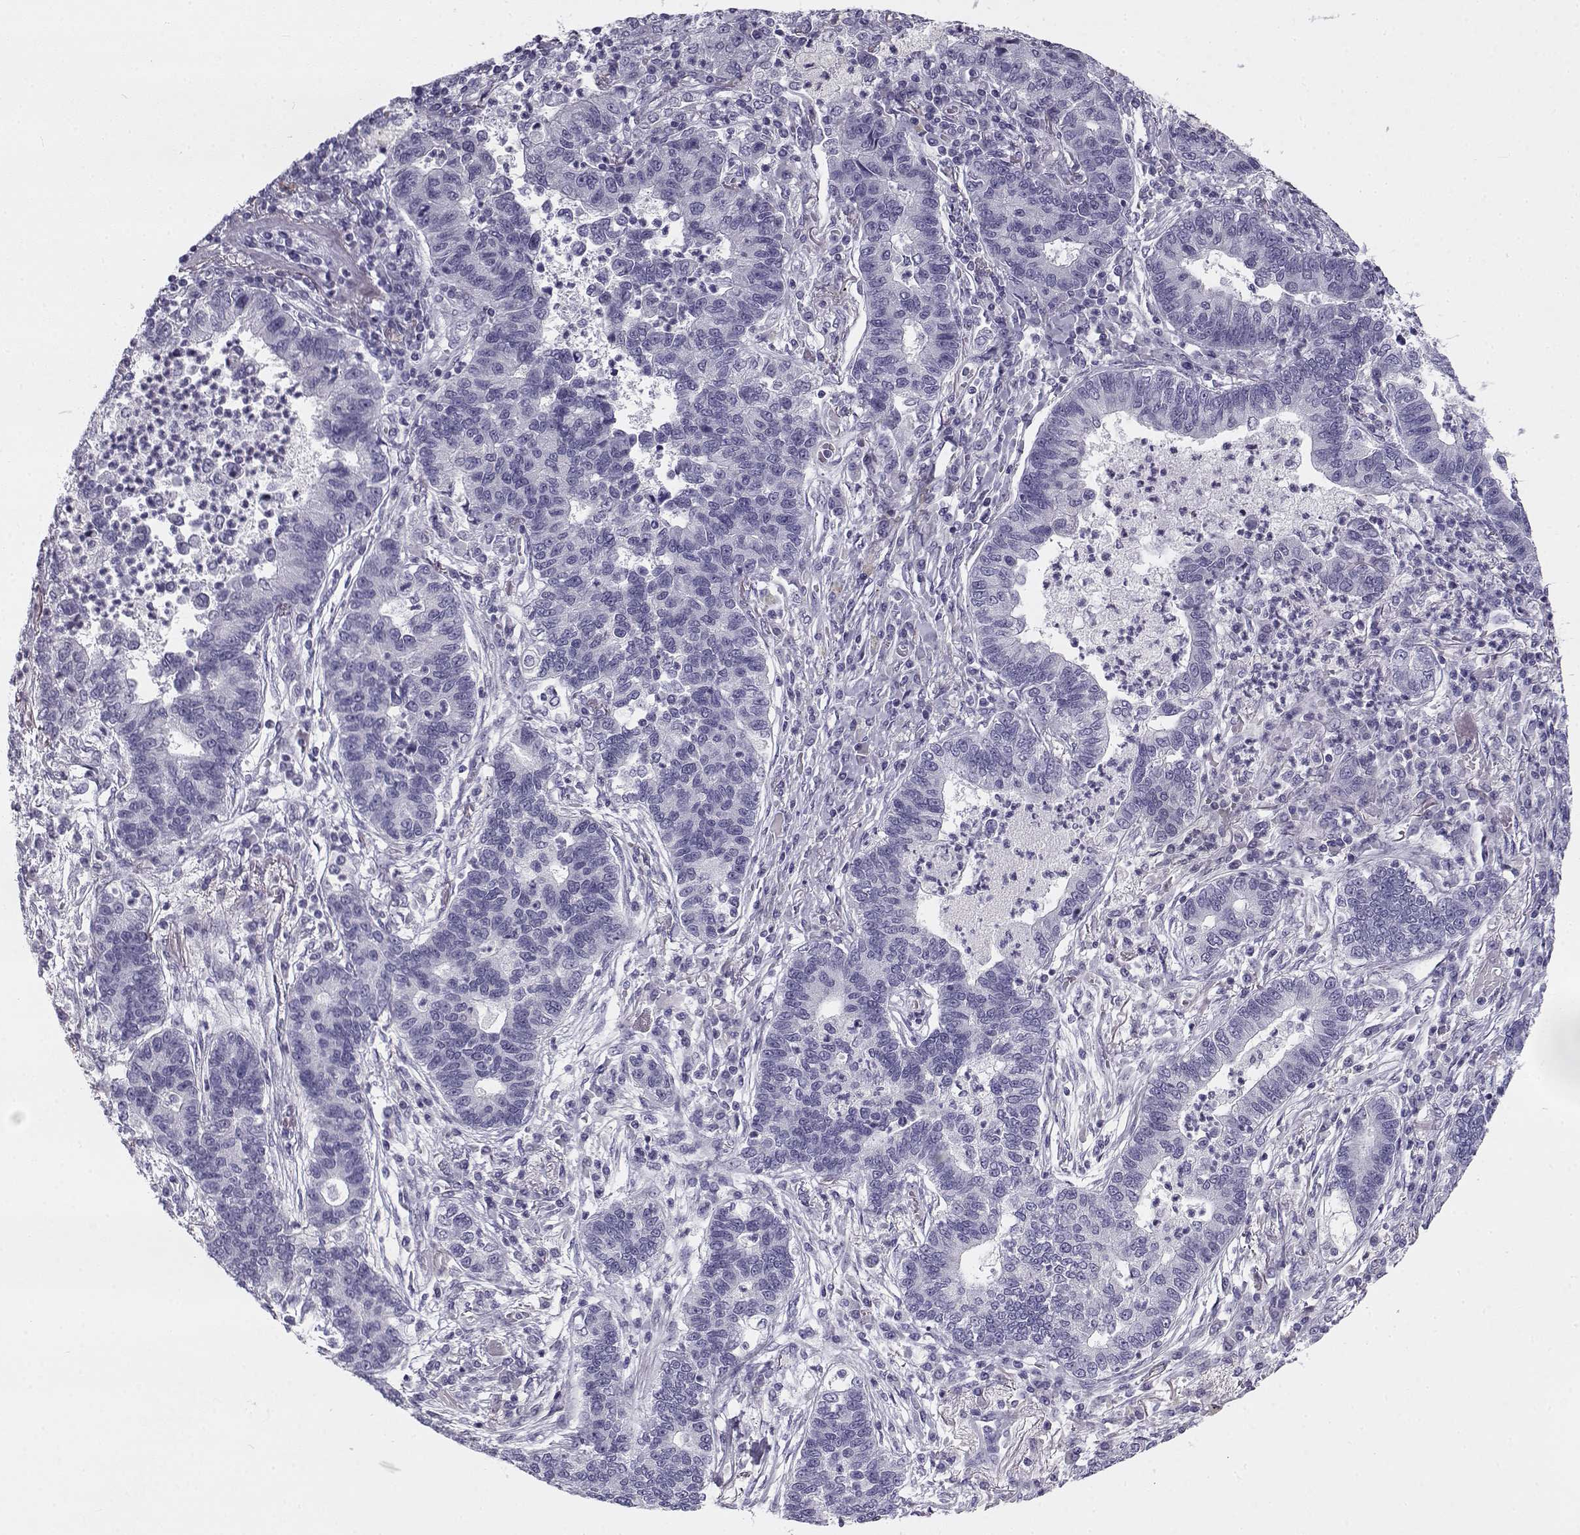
{"staining": {"intensity": "negative", "quantity": "none", "location": "none"}, "tissue": "lung cancer", "cell_type": "Tumor cells", "image_type": "cancer", "snomed": [{"axis": "morphology", "description": "Adenocarcinoma, NOS"}, {"axis": "topography", "description": "Lung"}], "caption": "Protein analysis of adenocarcinoma (lung) demonstrates no significant positivity in tumor cells. (Immunohistochemistry (ihc), brightfield microscopy, high magnification).", "gene": "CREB3L3", "patient": {"sex": "female", "age": 57}}